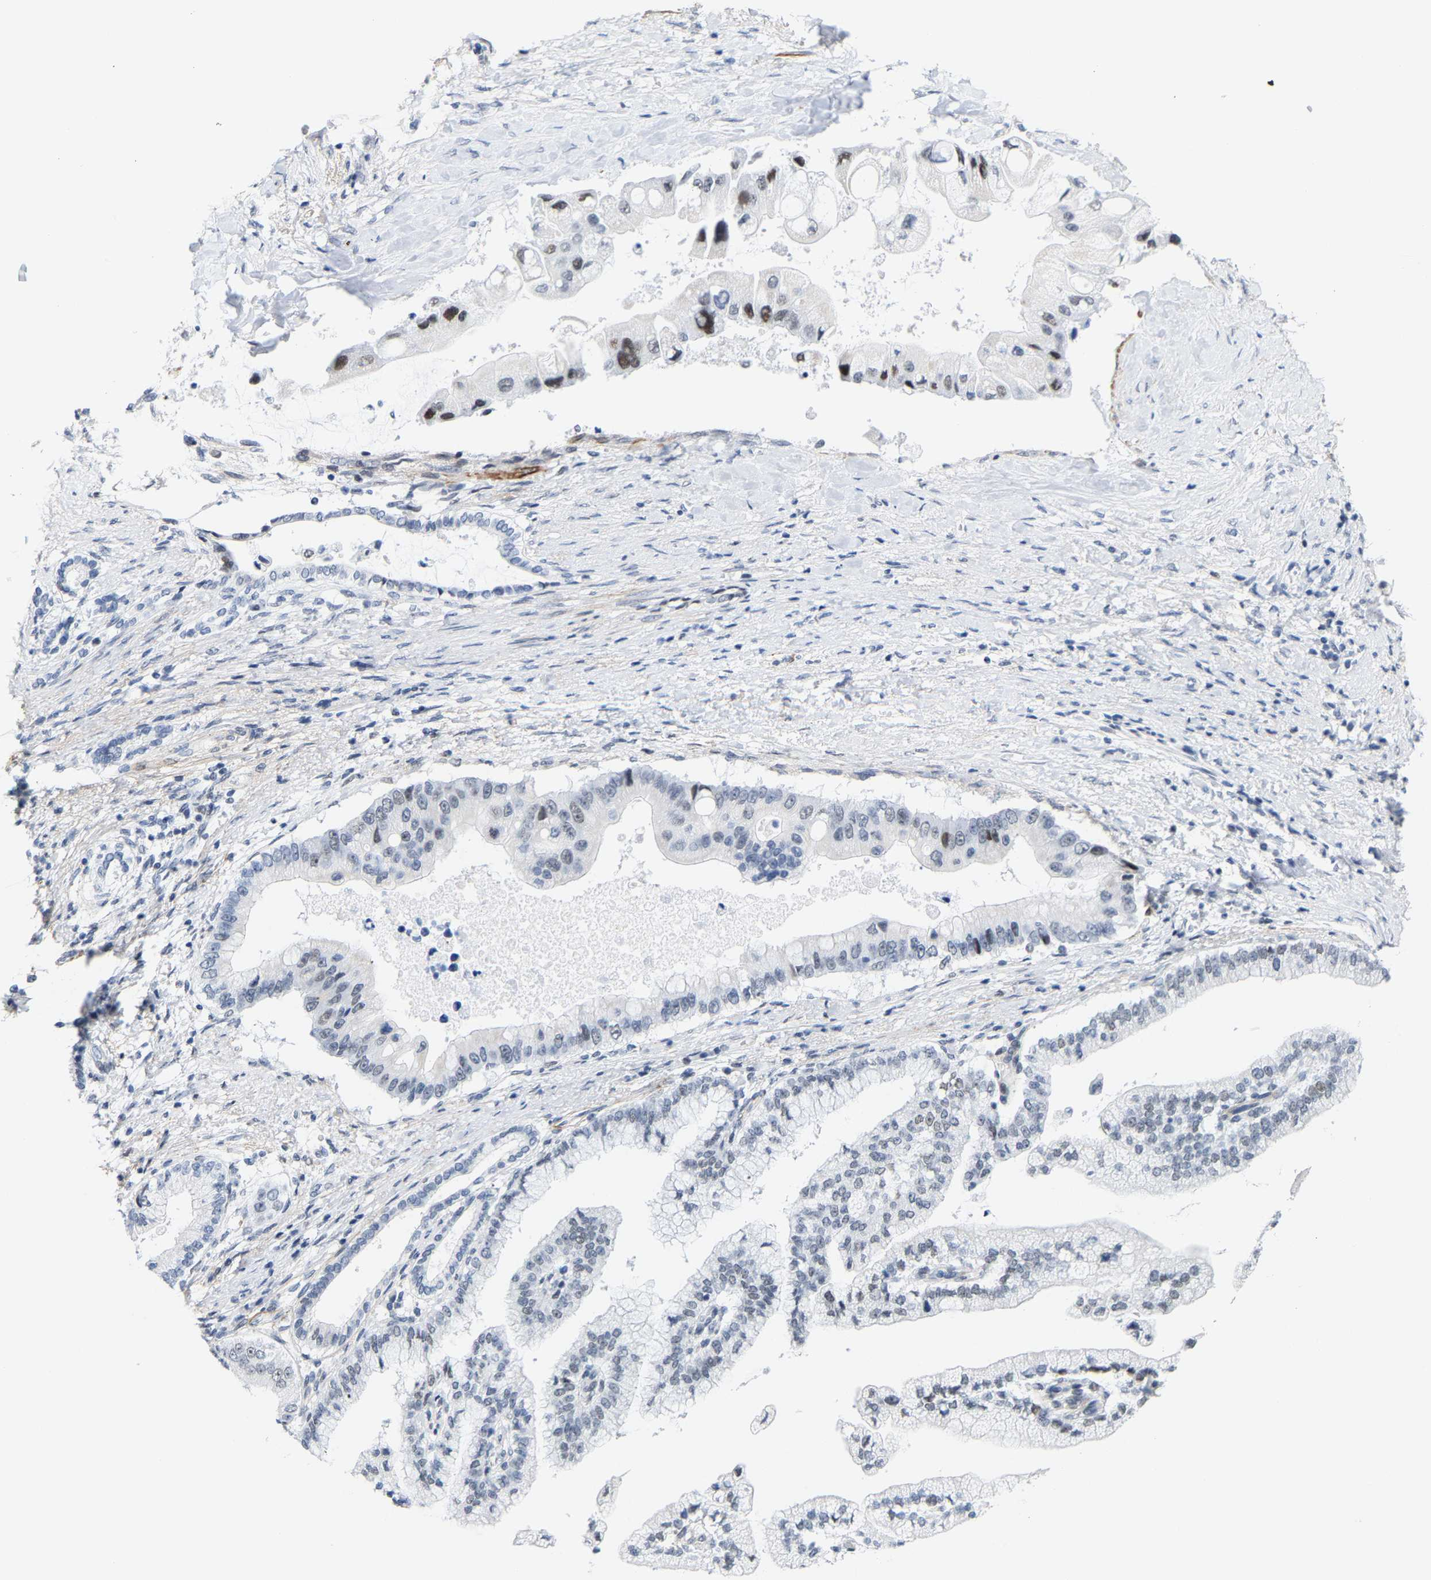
{"staining": {"intensity": "moderate", "quantity": "<25%", "location": "nuclear"}, "tissue": "liver cancer", "cell_type": "Tumor cells", "image_type": "cancer", "snomed": [{"axis": "morphology", "description": "Cholangiocarcinoma"}, {"axis": "topography", "description": "Liver"}], "caption": "Moderate nuclear staining is identified in about <25% of tumor cells in liver cholangiocarcinoma.", "gene": "FAM180A", "patient": {"sex": "male", "age": 50}}